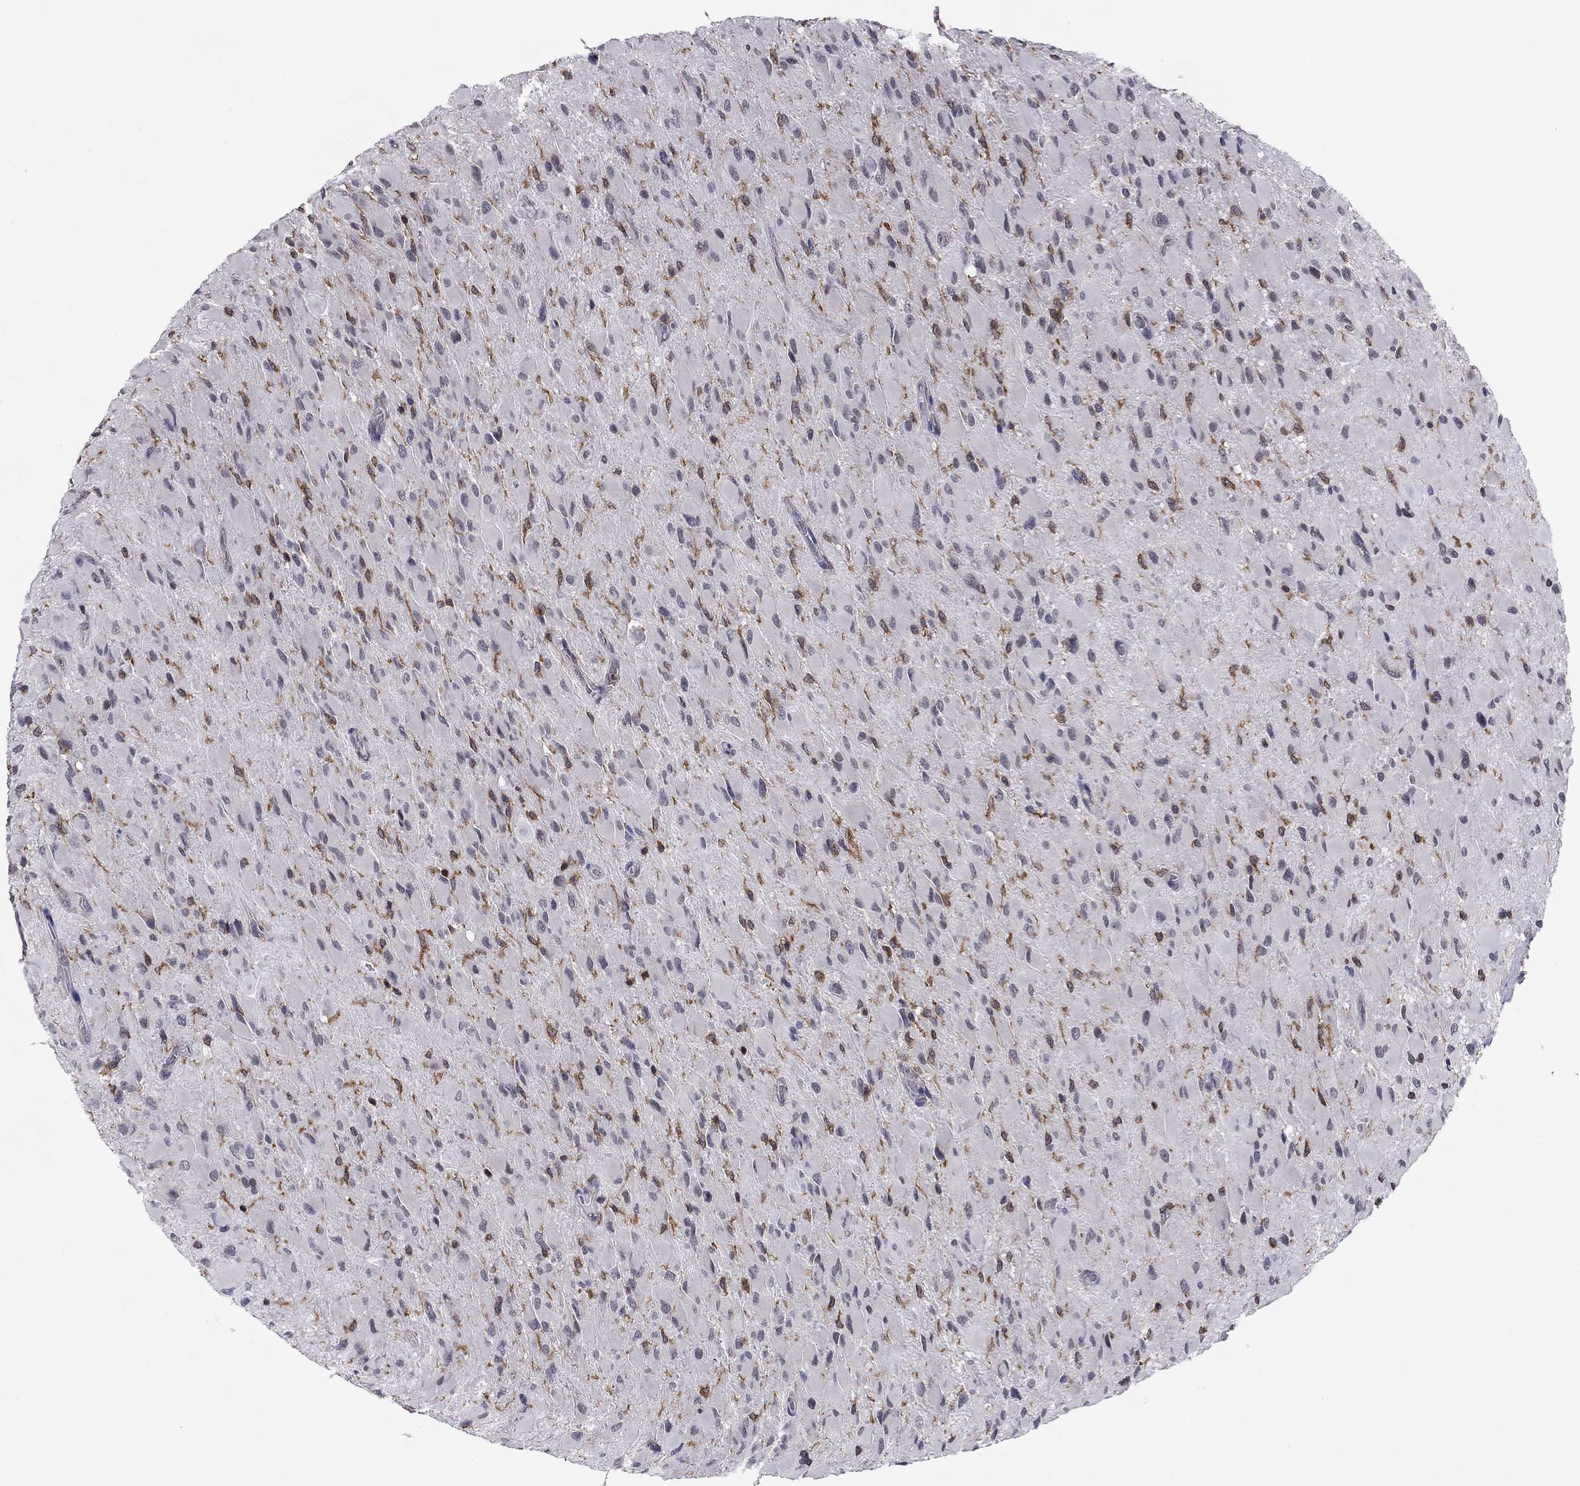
{"staining": {"intensity": "negative", "quantity": "none", "location": "none"}, "tissue": "glioma", "cell_type": "Tumor cells", "image_type": "cancer", "snomed": [{"axis": "morphology", "description": "Glioma, malignant, High grade"}, {"axis": "topography", "description": "Cerebral cortex"}], "caption": "Tumor cells are negative for protein expression in human malignant high-grade glioma. (Immunohistochemistry (ihc), brightfield microscopy, high magnification).", "gene": "PLCB2", "patient": {"sex": "female", "age": 36}}